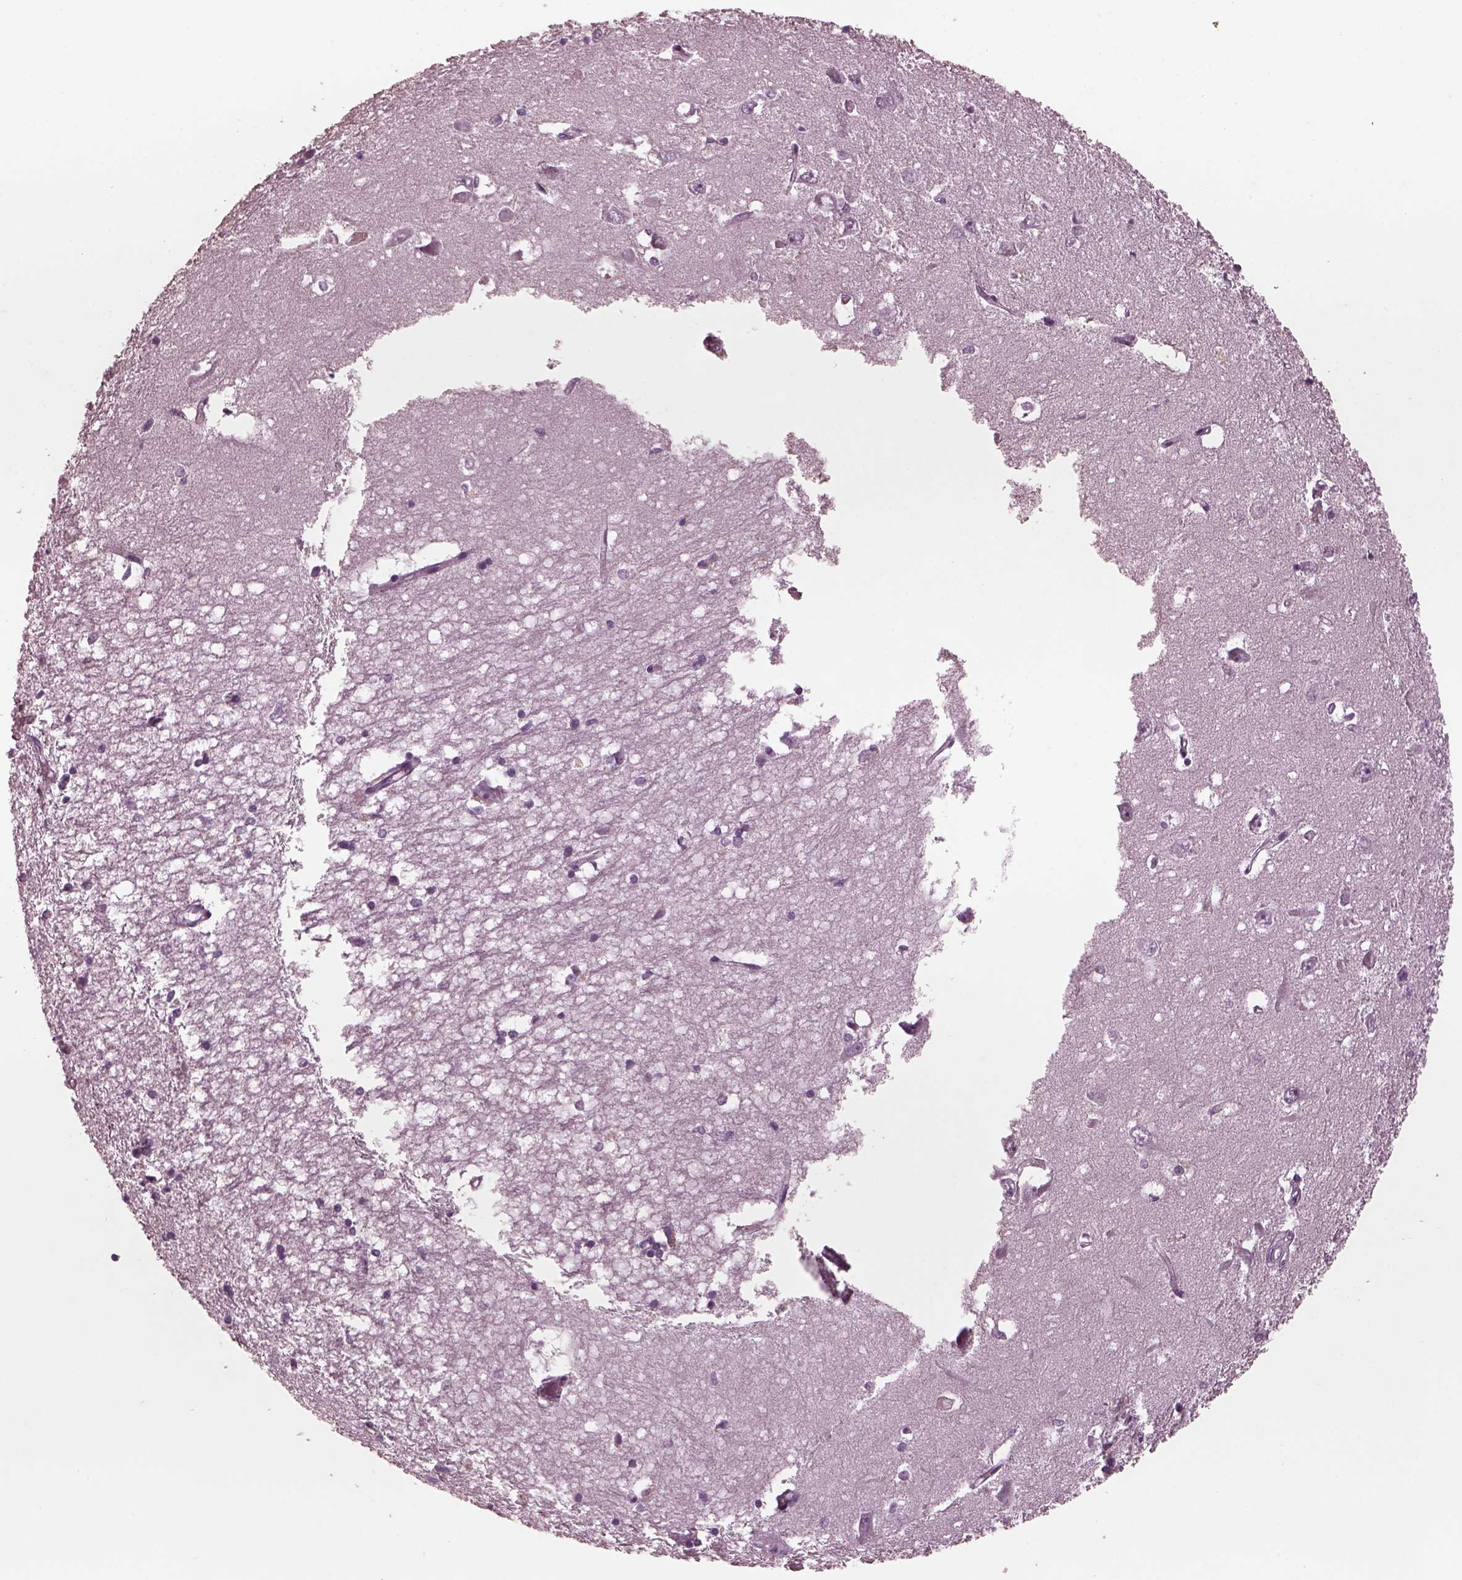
{"staining": {"intensity": "negative", "quantity": "none", "location": "none"}, "tissue": "hippocampus", "cell_type": "Glial cells", "image_type": "normal", "snomed": [{"axis": "morphology", "description": "Normal tissue, NOS"}, {"axis": "topography", "description": "Lateral ventricle wall"}, {"axis": "topography", "description": "Hippocampus"}], "caption": "High power microscopy micrograph of an immunohistochemistry (IHC) histopathology image of unremarkable hippocampus, revealing no significant staining in glial cells. (DAB IHC, high magnification).", "gene": "CGA", "patient": {"sex": "female", "age": 63}}